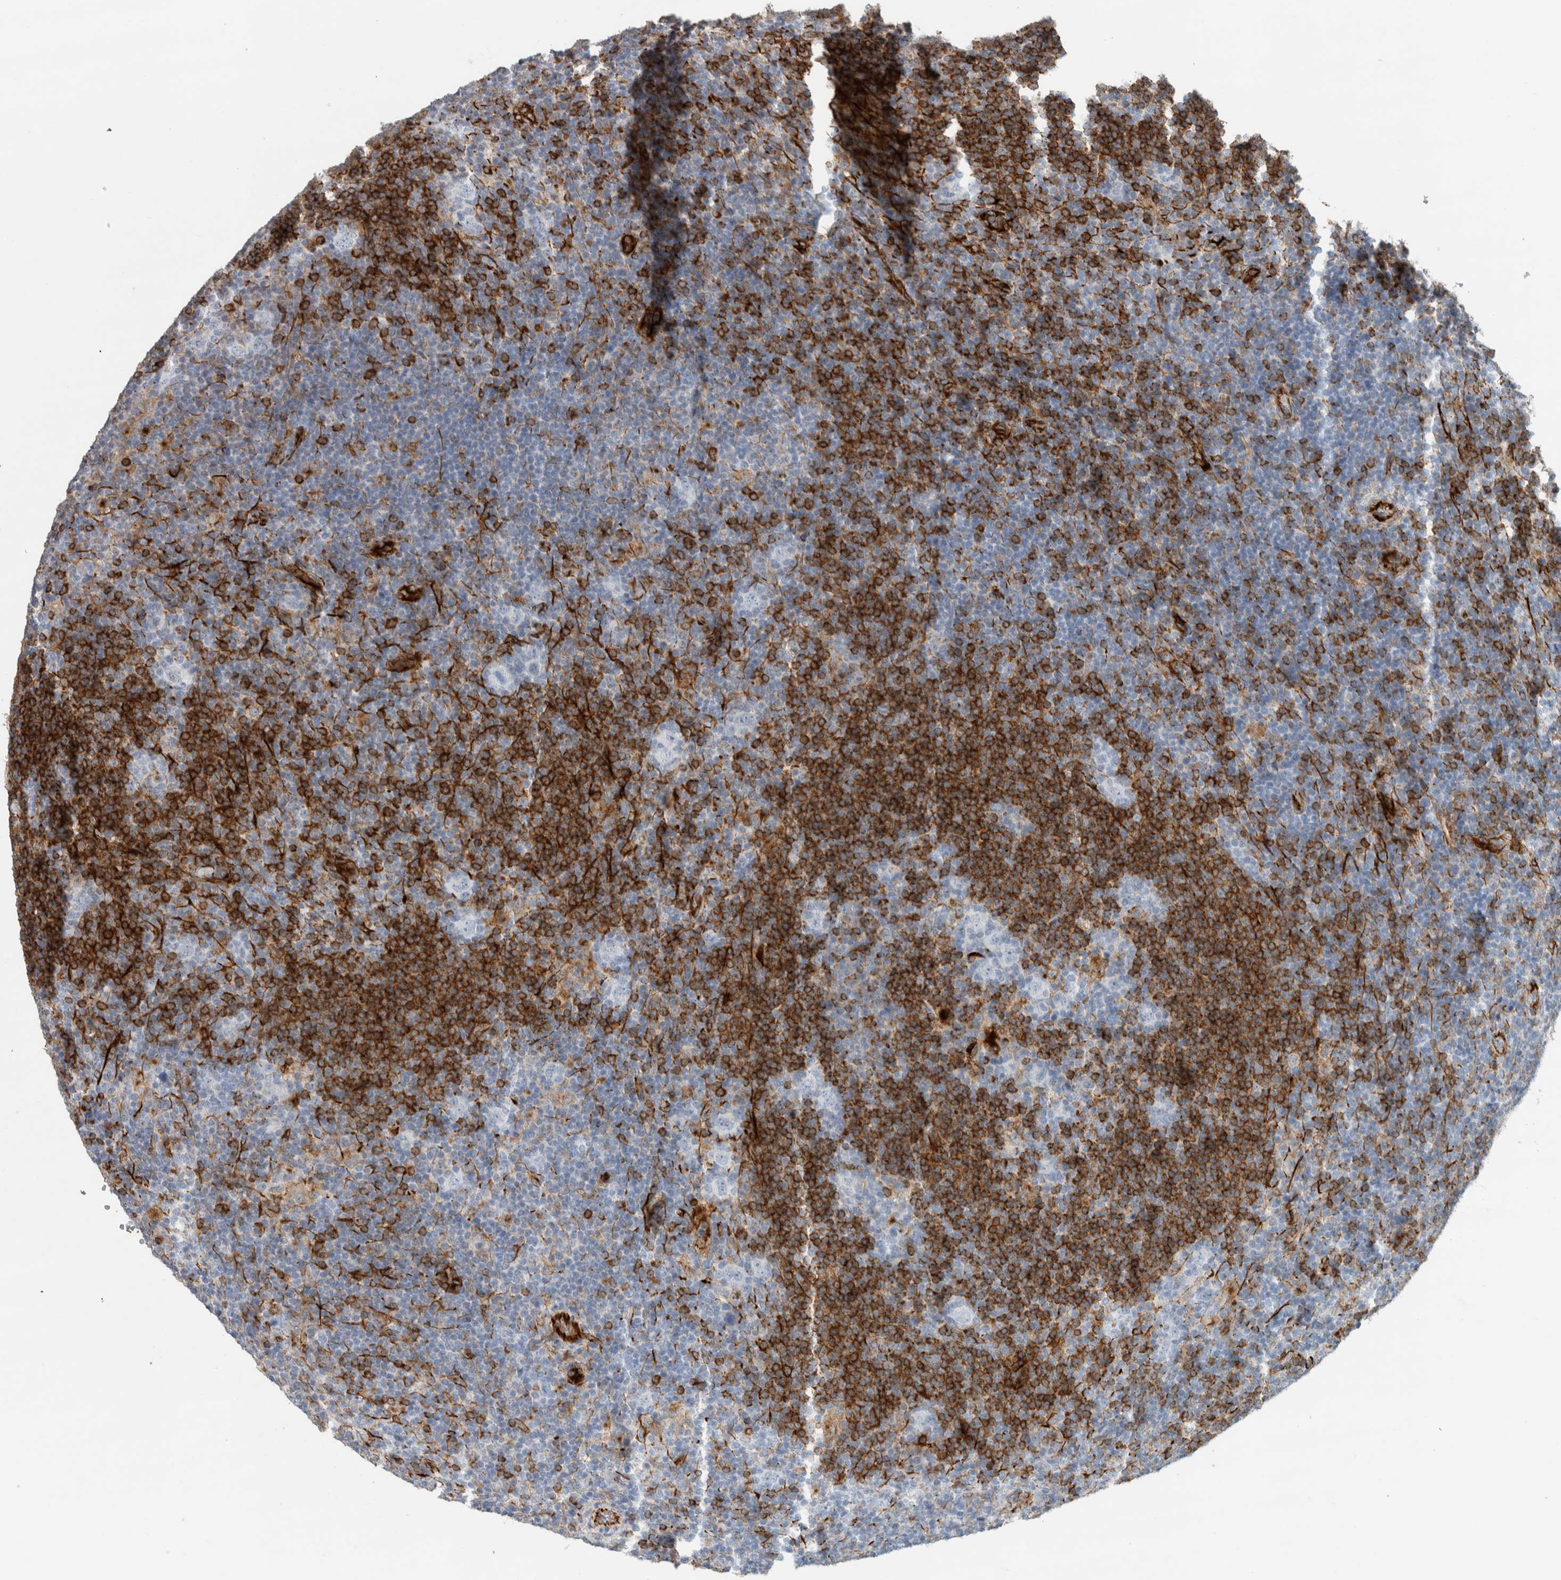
{"staining": {"intensity": "negative", "quantity": "none", "location": "none"}, "tissue": "lymphoma", "cell_type": "Tumor cells", "image_type": "cancer", "snomed": [{"axis": "morphology", "description": "Hodgkin's disease, NOS"}, {"axis": "topography", "description": "Lymph node"}], "caption": "An image of lymphoma stained for a protein demonstrates no brown staining in tumor cells.", "gene": "LY86", "patient": {"sex": "female", "age": 57}}